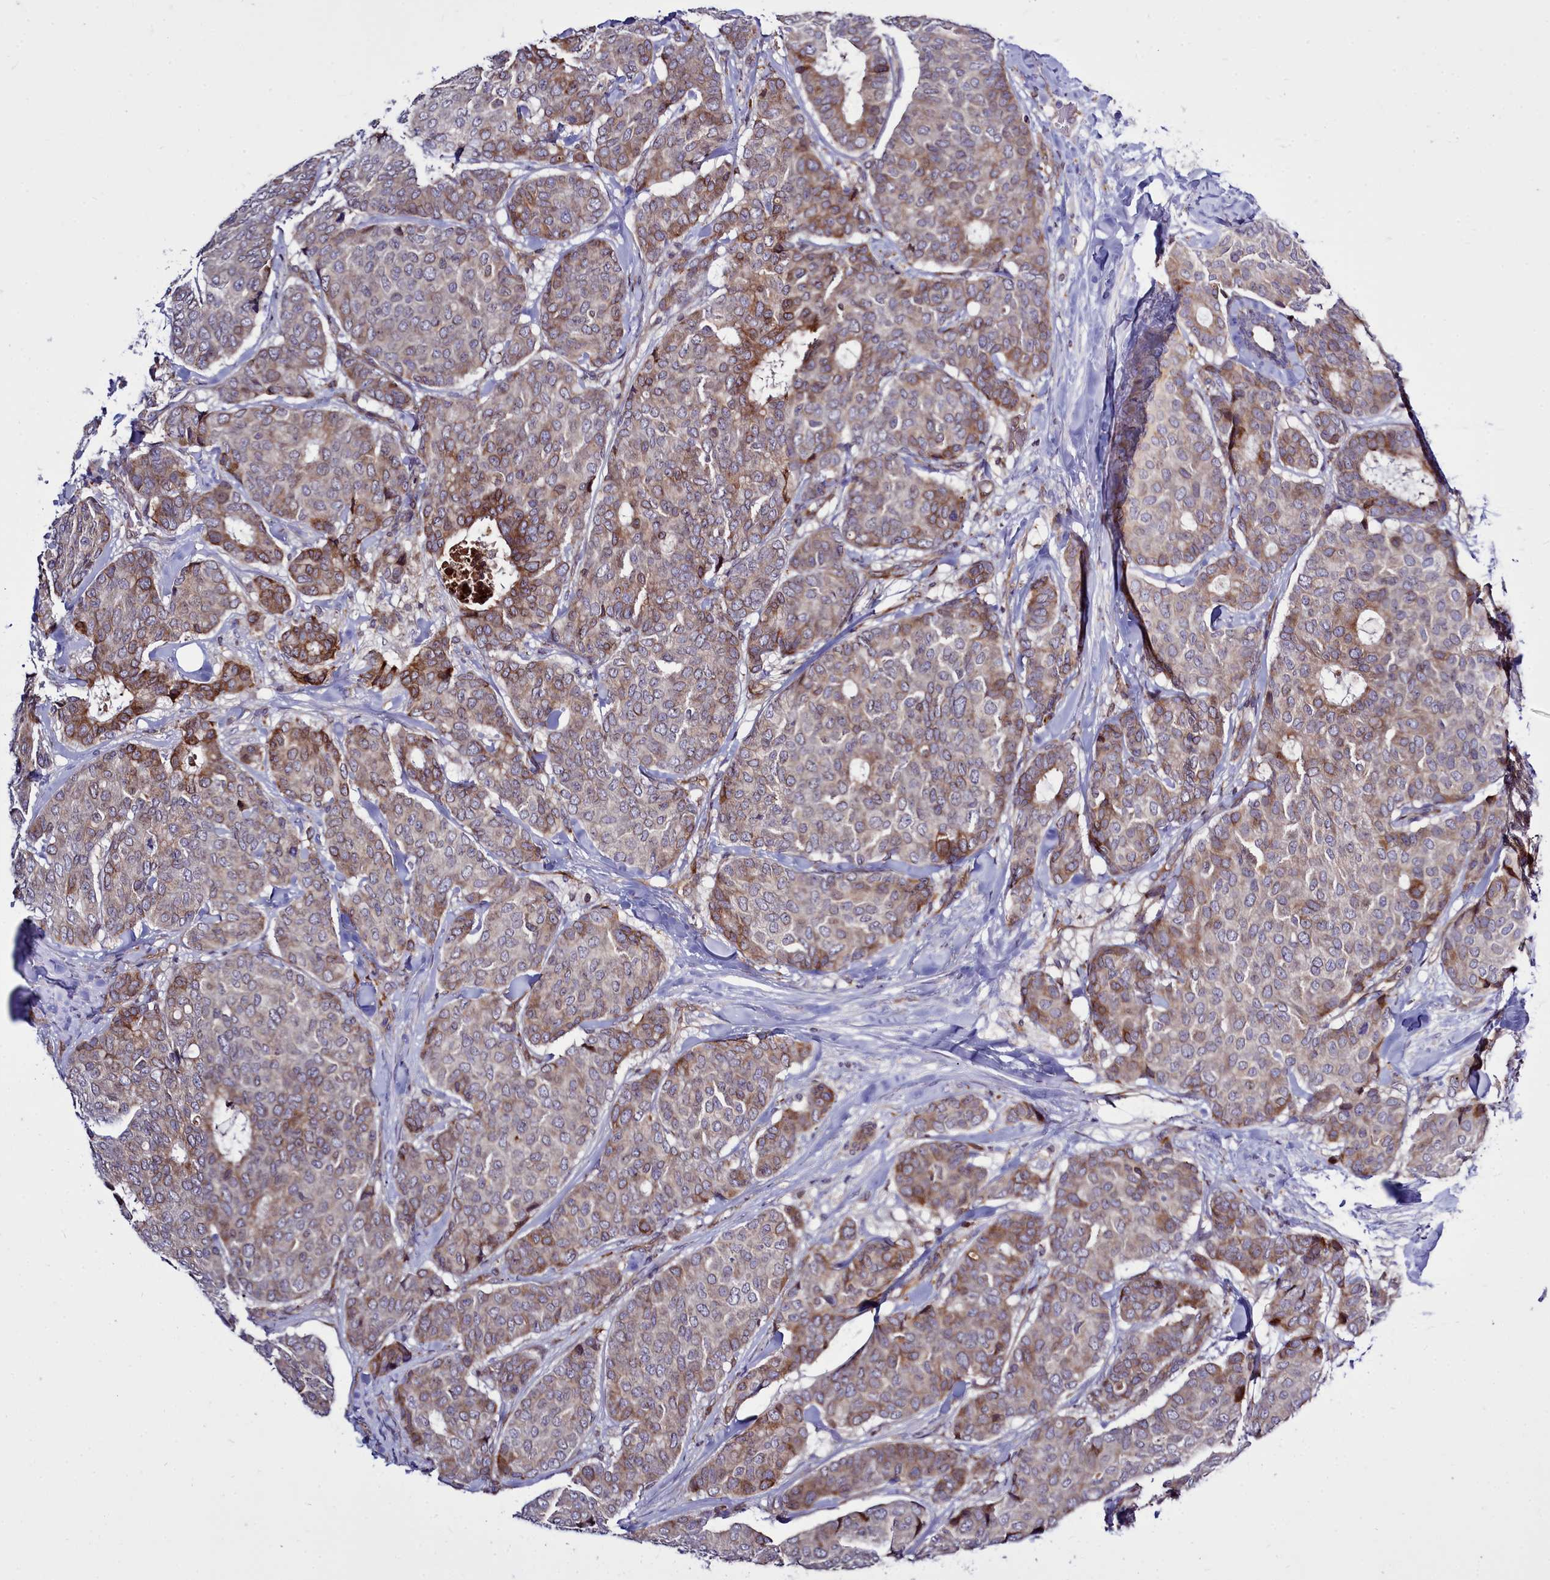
{"staining": {"intensity": "moderate", "quantity": "<25%", "location": "cytoplasmic/membranous"}, "tissue": "breast cancer", "cell_type": "Tumor cells", "image_type": "cancer", "snomed": [{"axis": "morphology", "description": "Duct carcinoma"}, {"axis": "topography", "description": "Breast"}], "caption": "Protein analysis of invasive ductal carcinoma (breast) tissue shows moderate cytoplasmic/membranous positivity in approximately <25% of tumor cells.", "gene": "RAPGEF4", "patient": {"sex": "female", "age": 75}}